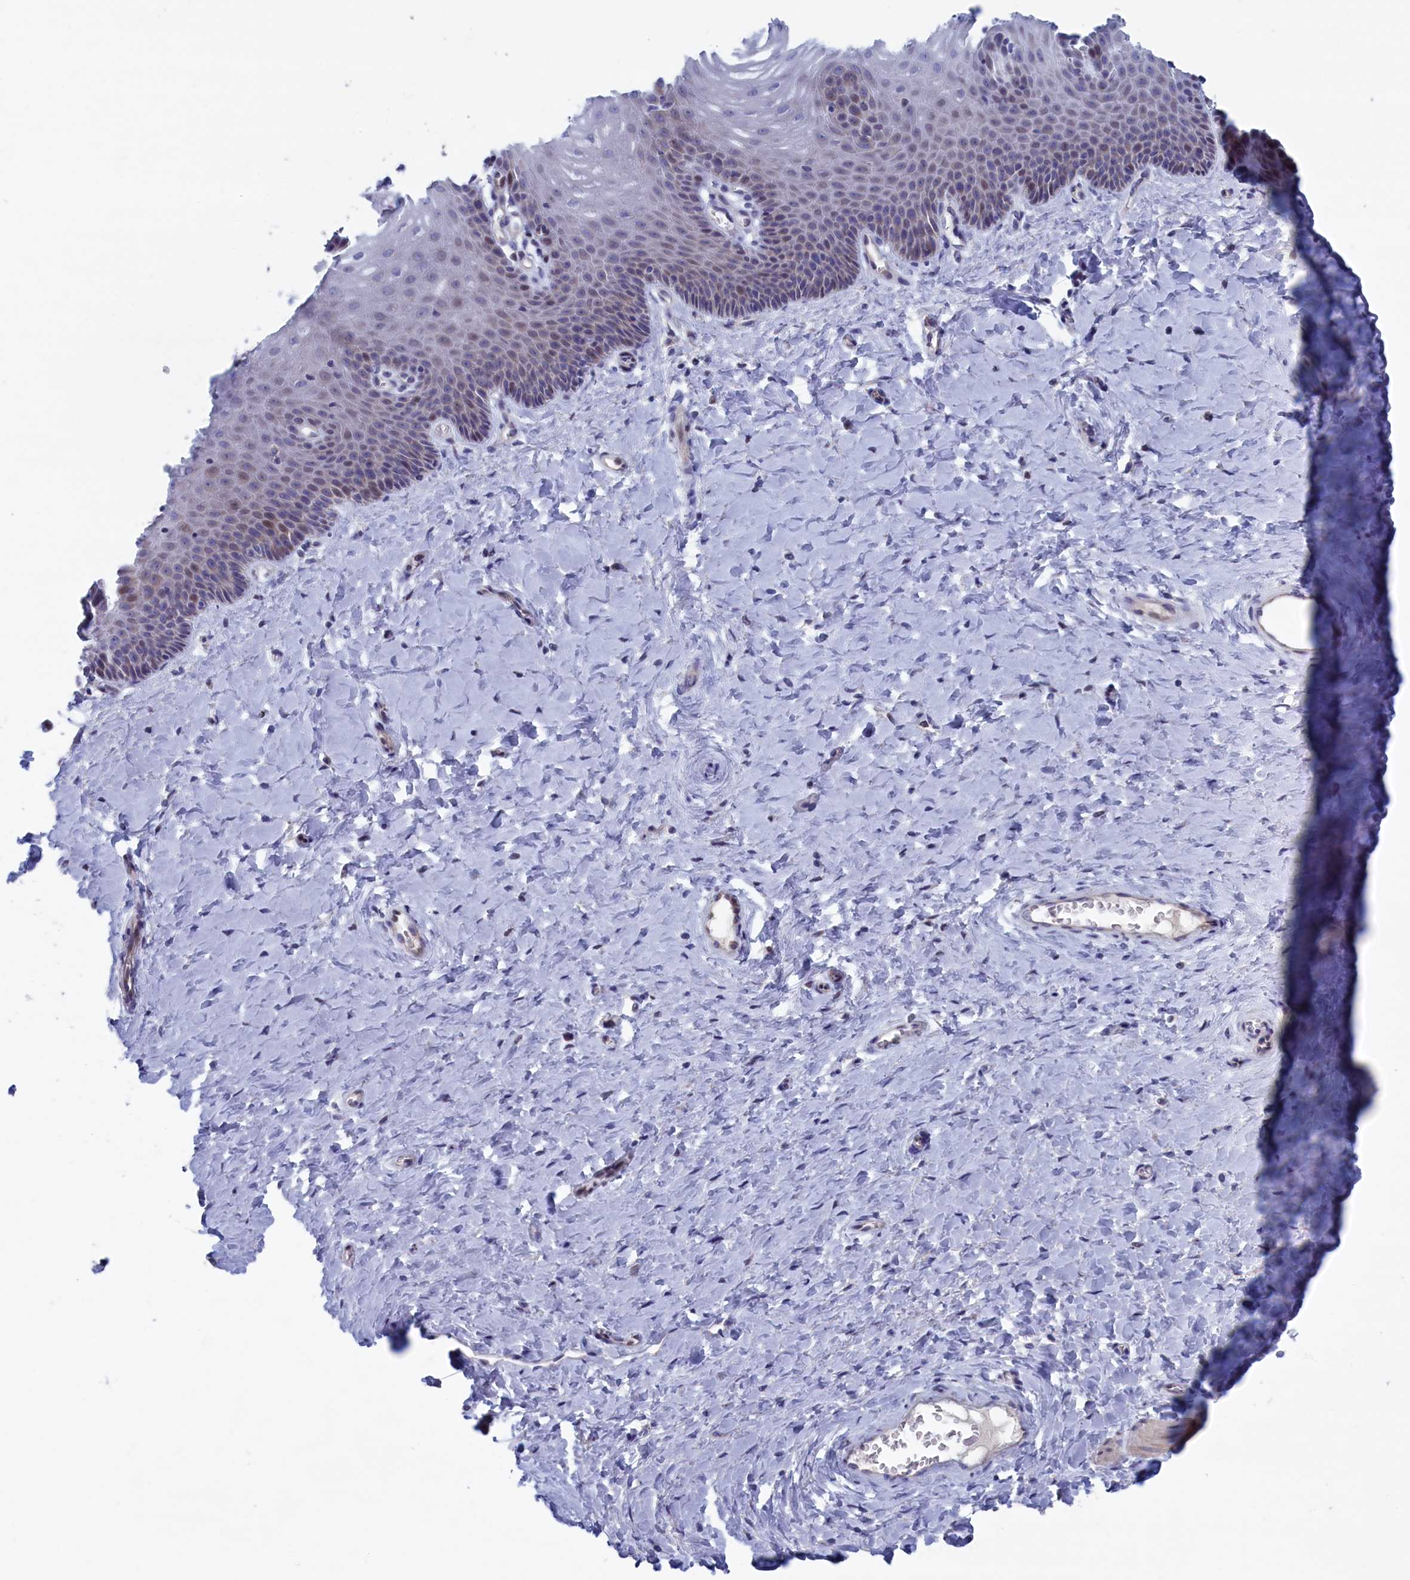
{"staining": {"intensity": "weak", "quantity": "<25%", "location": "cytoplasmic/membranous"}, "tissue": "vagina", "cell_type": "Squamous epithelial cells", "image_type": "normal", "snomed": [{"axis": "morphology", "description": "Normal tissue, NOS"}, {"axis": "topography", "description": "Vagina"}], "caption": "This image is of unremarkable vagina stained with immunohistochemistry to label a protein in brown with the nuclei are counter-stained blue. There is no expression in squamous epithelial cells. (DAB IHC with hematoxylin counter stain).", "gene": "NIBAN3", "patient": {"sex": "female", "age": 65}}